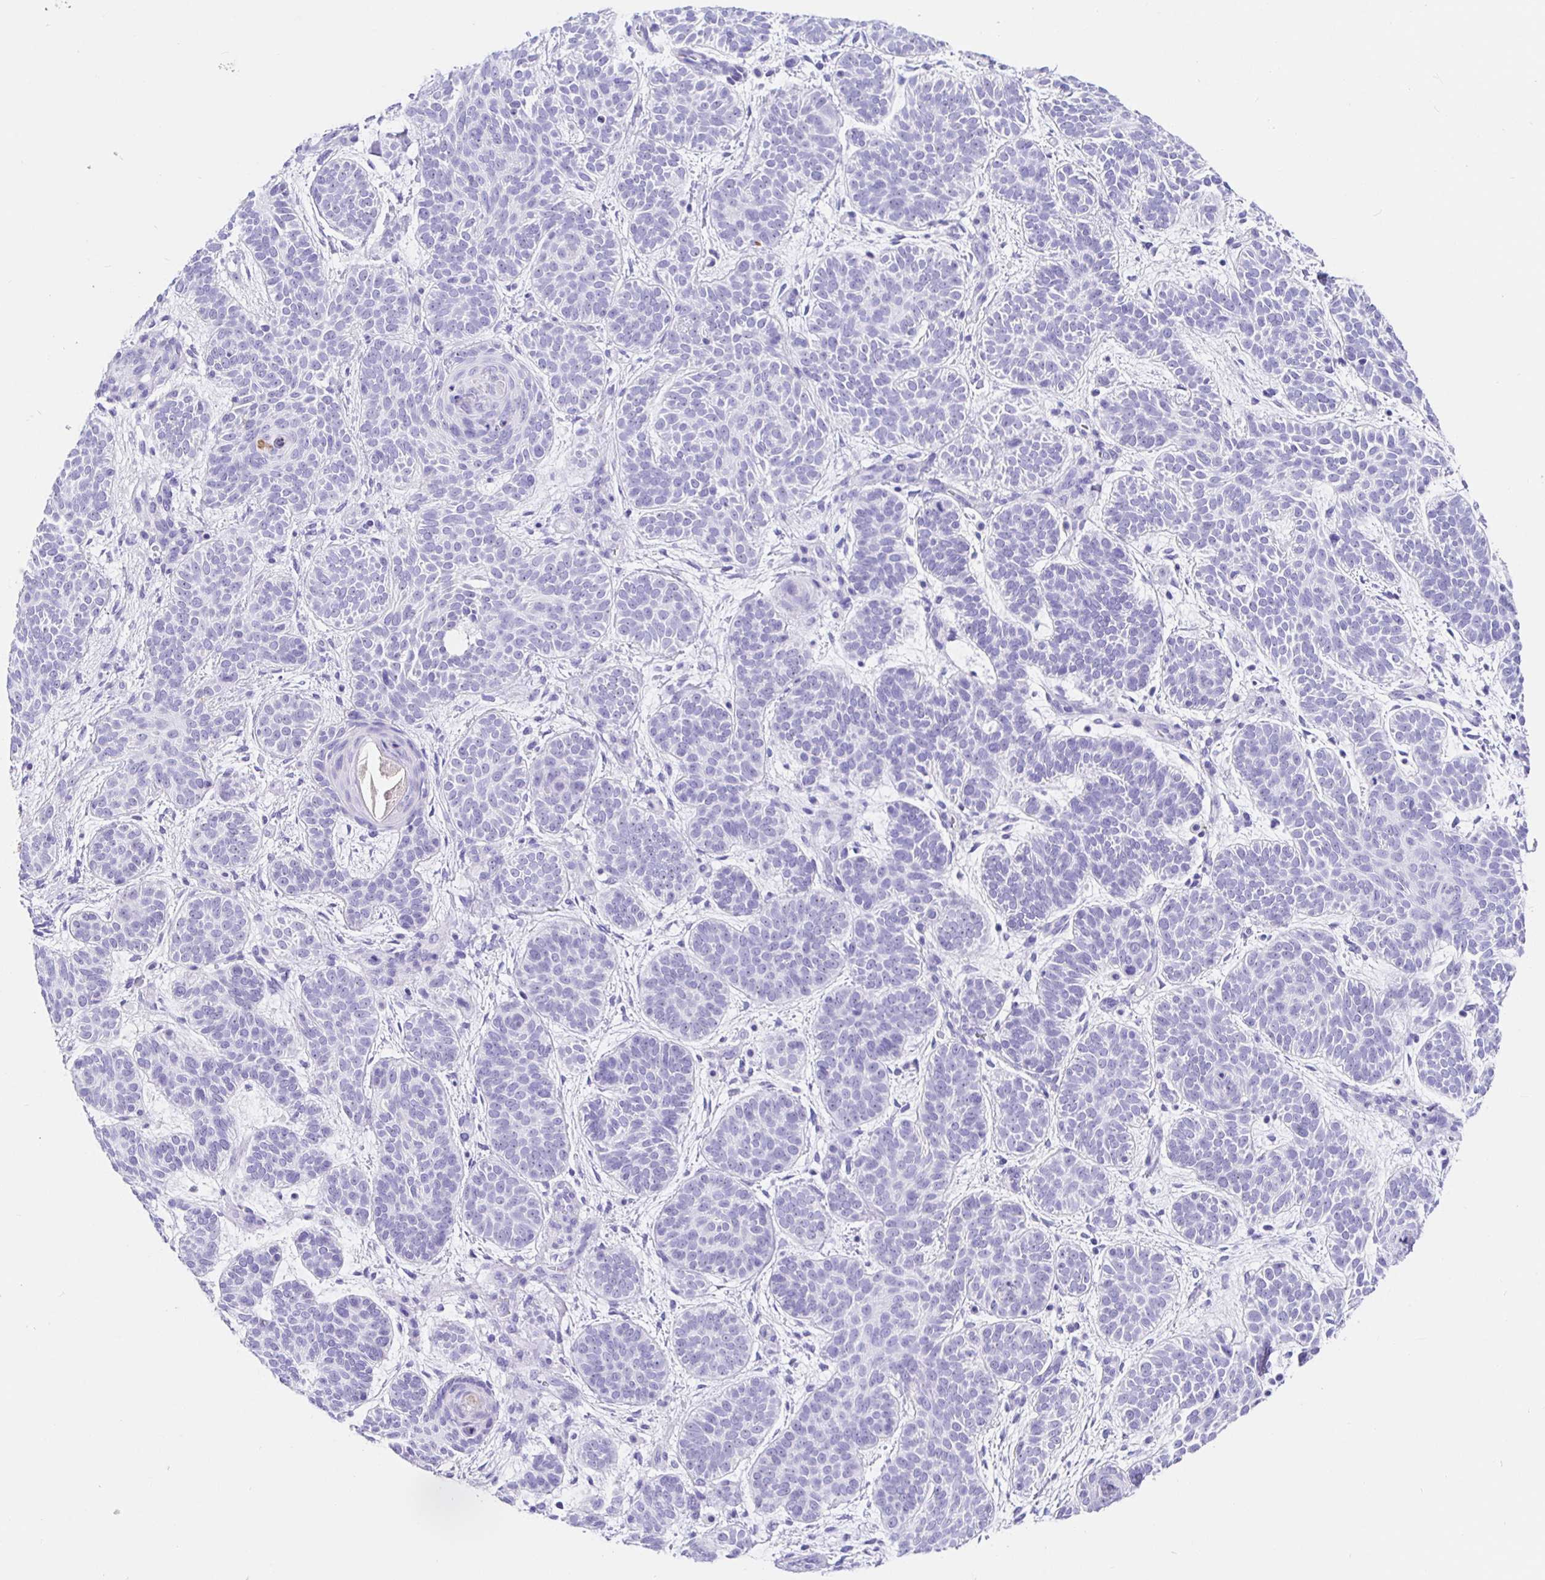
{"staining": {"intensity": "negative", "quantity": "none", "location": "none"}, "tissue": "skin cancer", "cell_type": "Tumor cells", "image_type": "cancer", "snomed": [{"axis": "morphology", "description": "Basal cell carcinoma"}, {"axis": "topography", "description": "Skin"}], "caption": "Immunohistochemistry (IHC) of skin basal cell carcinoma displays no staining in tumor cells.", "gene": "PRAMEF19", "patient": {"sex": "female", "age": 82}}